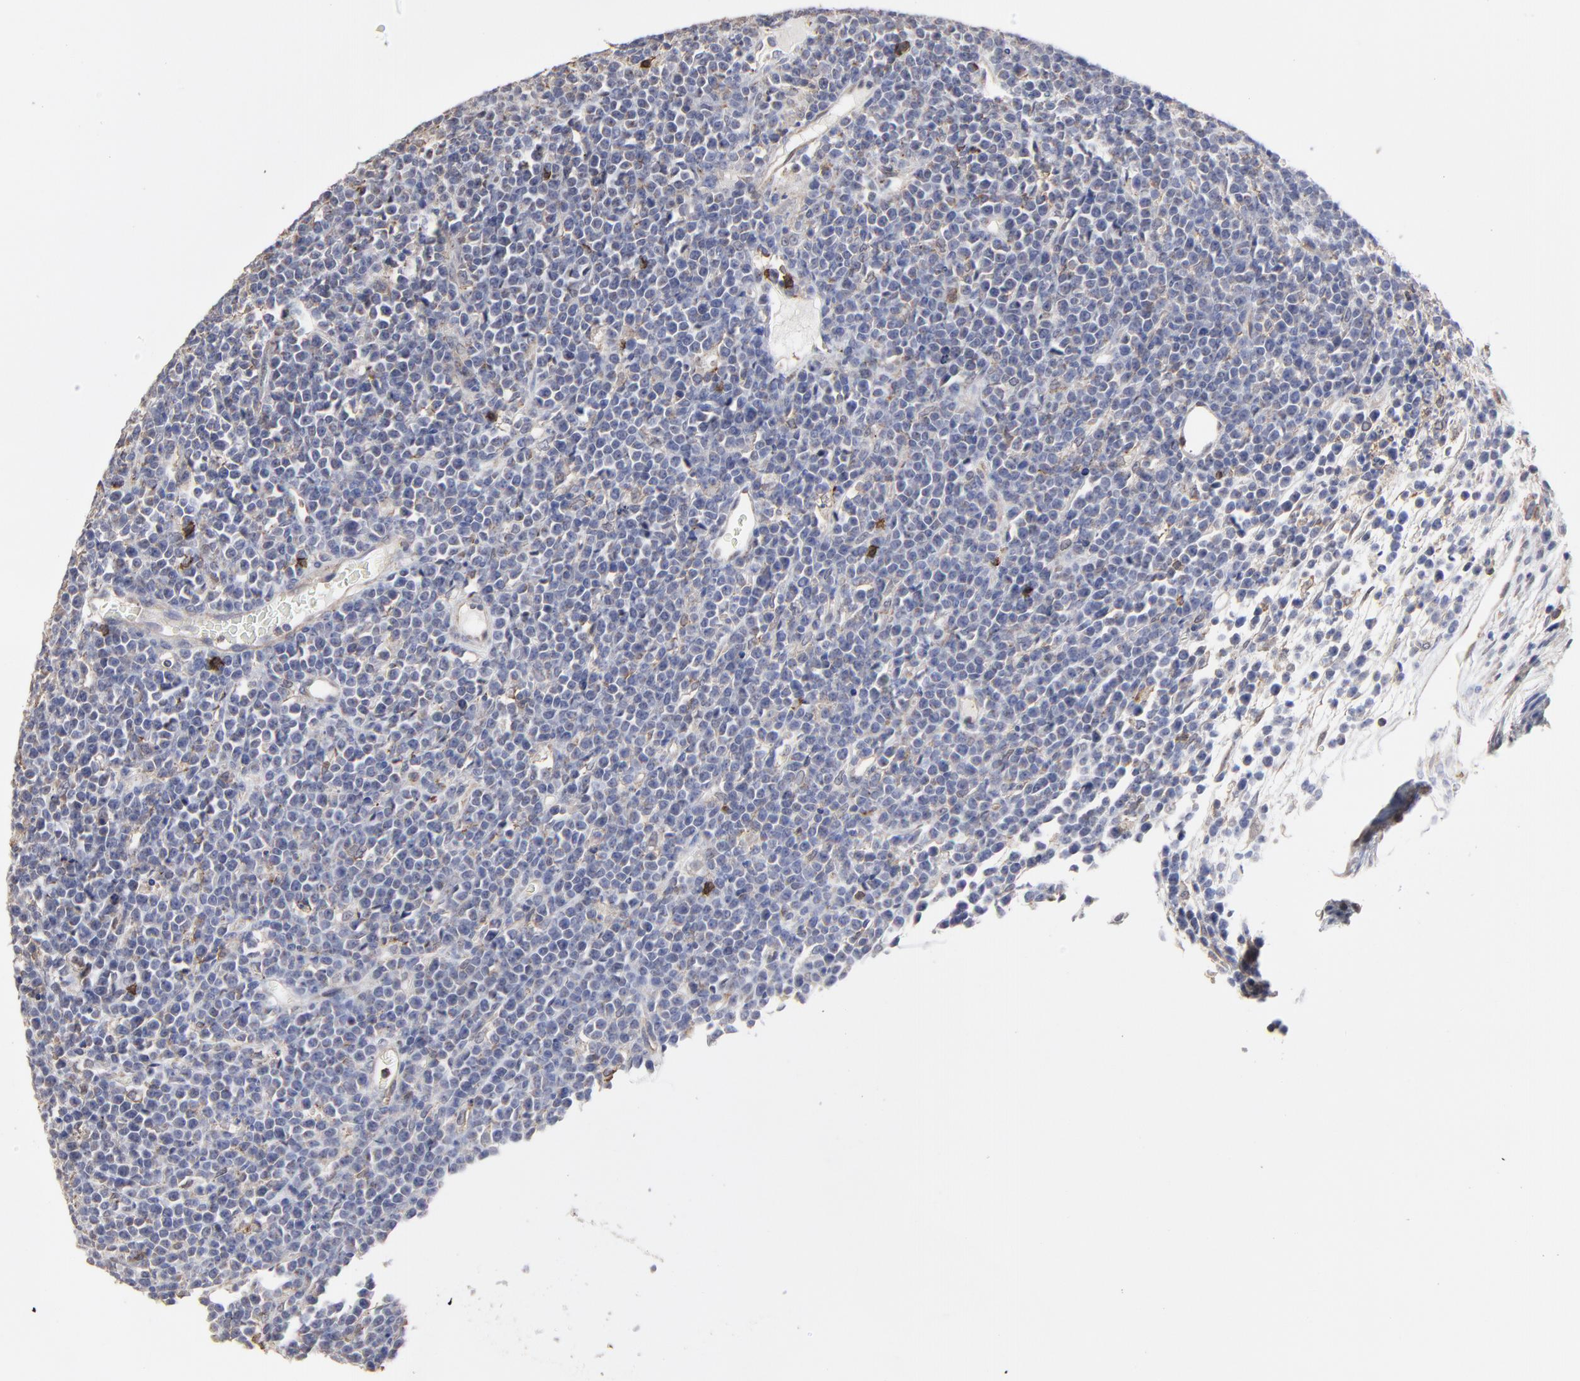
{"staining": {"intensity": "moderate", "quantity": "<25%", "location": "nuclear"}, "tissue": "lymphoma", "cell_type": "Tumor cells", "image_type": "cancer", "snomed": [{"axis": "morphology", "description": "Malignant lymphoma, non-Hodgkin's type, High grade"}, {"axis": "topography", "description": "Ovary"}], "caption": "Moderate nuclear staining is seen in about <25% of tumor cells in lymphoma. (DAB (3,3'-diaminobenzidine) IHC with brightfield microscopy, high magnification).", "gene": "SLC6A14", "patient": {"sex": "female", "age": 56}}